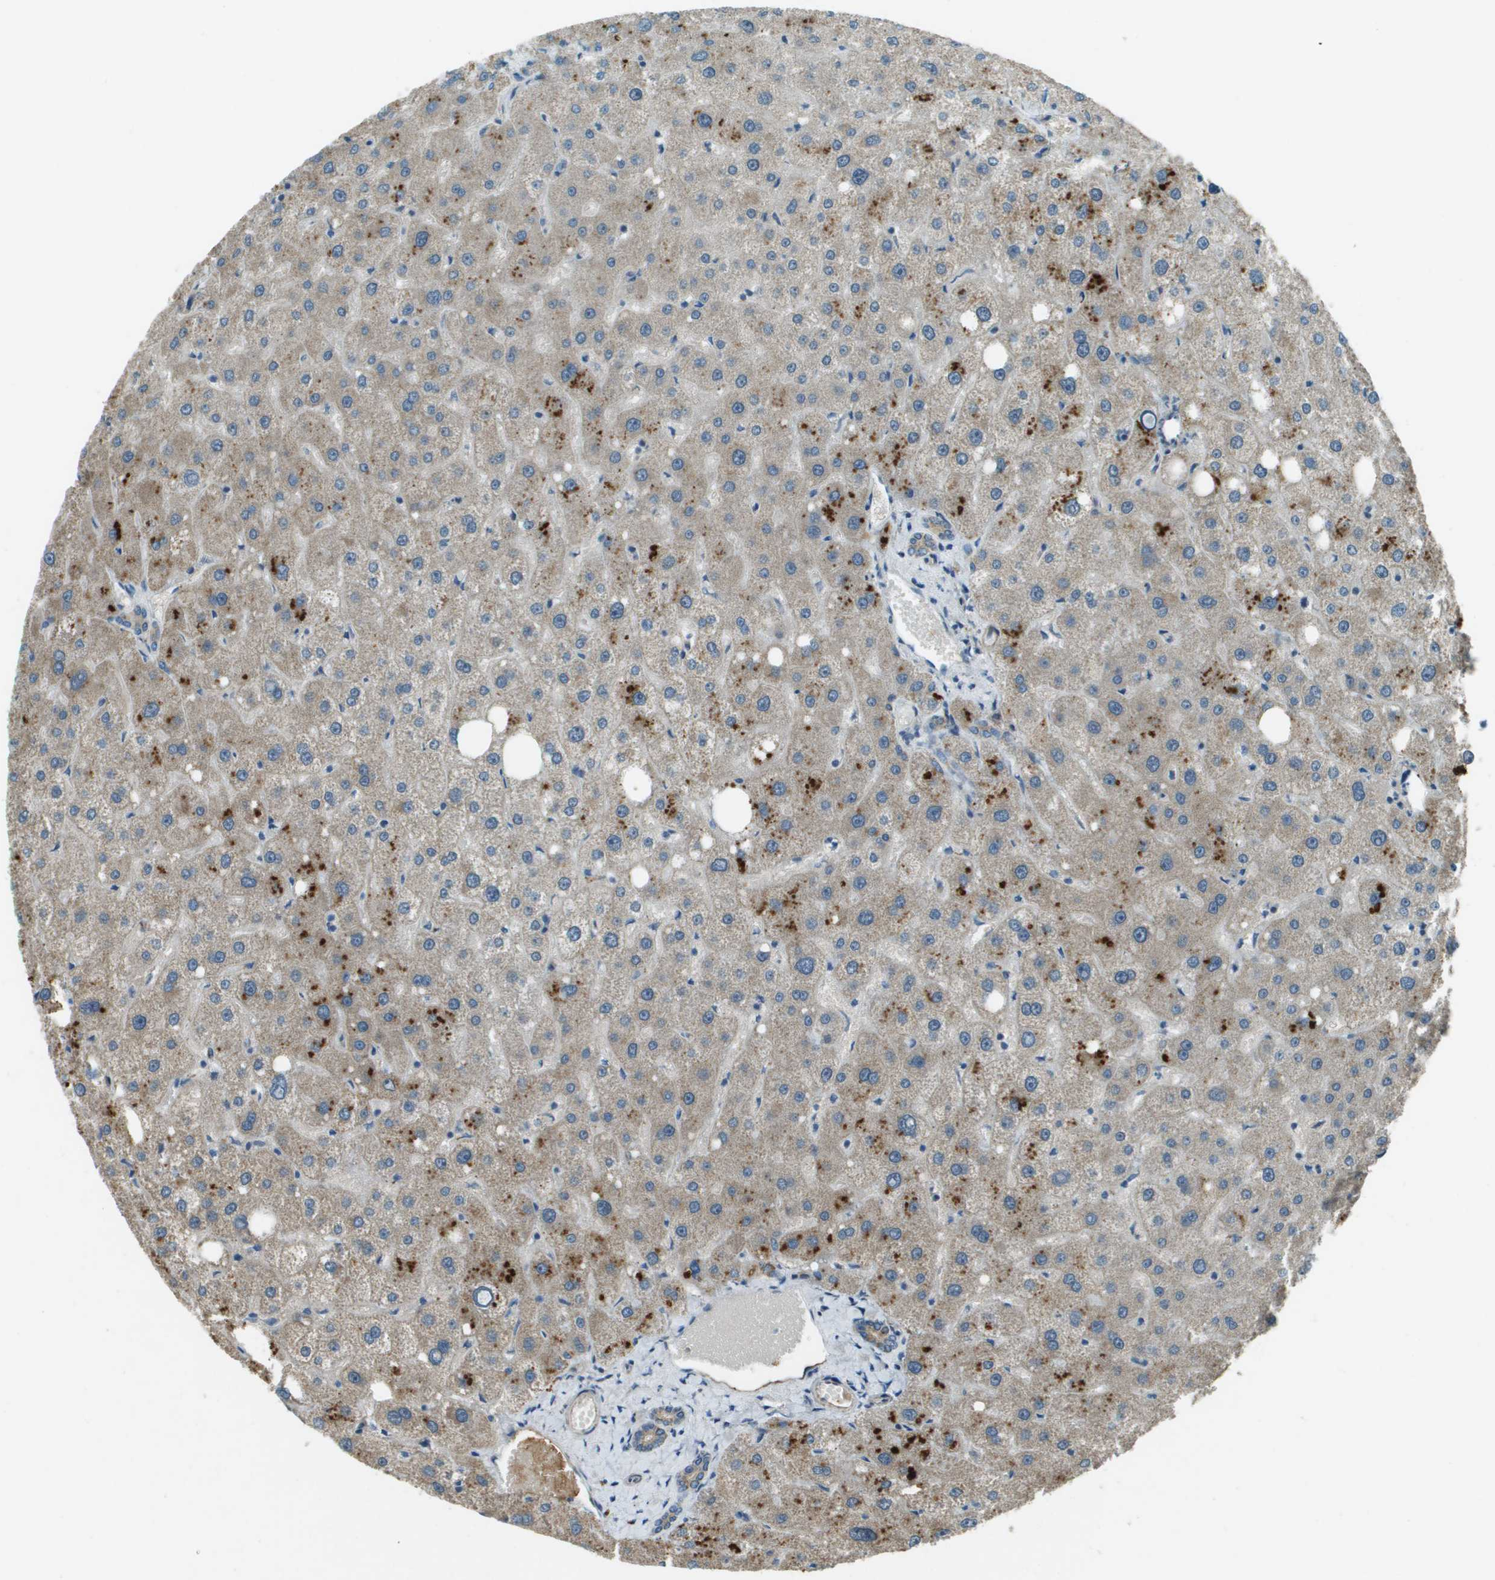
{"staining": {"intensity": "weak", "quantity": ">75%", "location": "cytoplasmic/membranous"}, "tissue": "liver", "cell_type": "Cholangiocytes", "image_type": "normal", "snomed": [{"axis": "morphology", "description": "Normal tissue, NOS"}, {"axis": "topography", "description": "Liver"}], "caption": "This histopathology image shows immunohistochemistry (IHC) staining of normal human liver, with low weak cytoplasmic/membranous positivity in about >75% of cholangiocytes.", "gene": "MIGA1", "patient": {"sex": "male", "age": 73}}